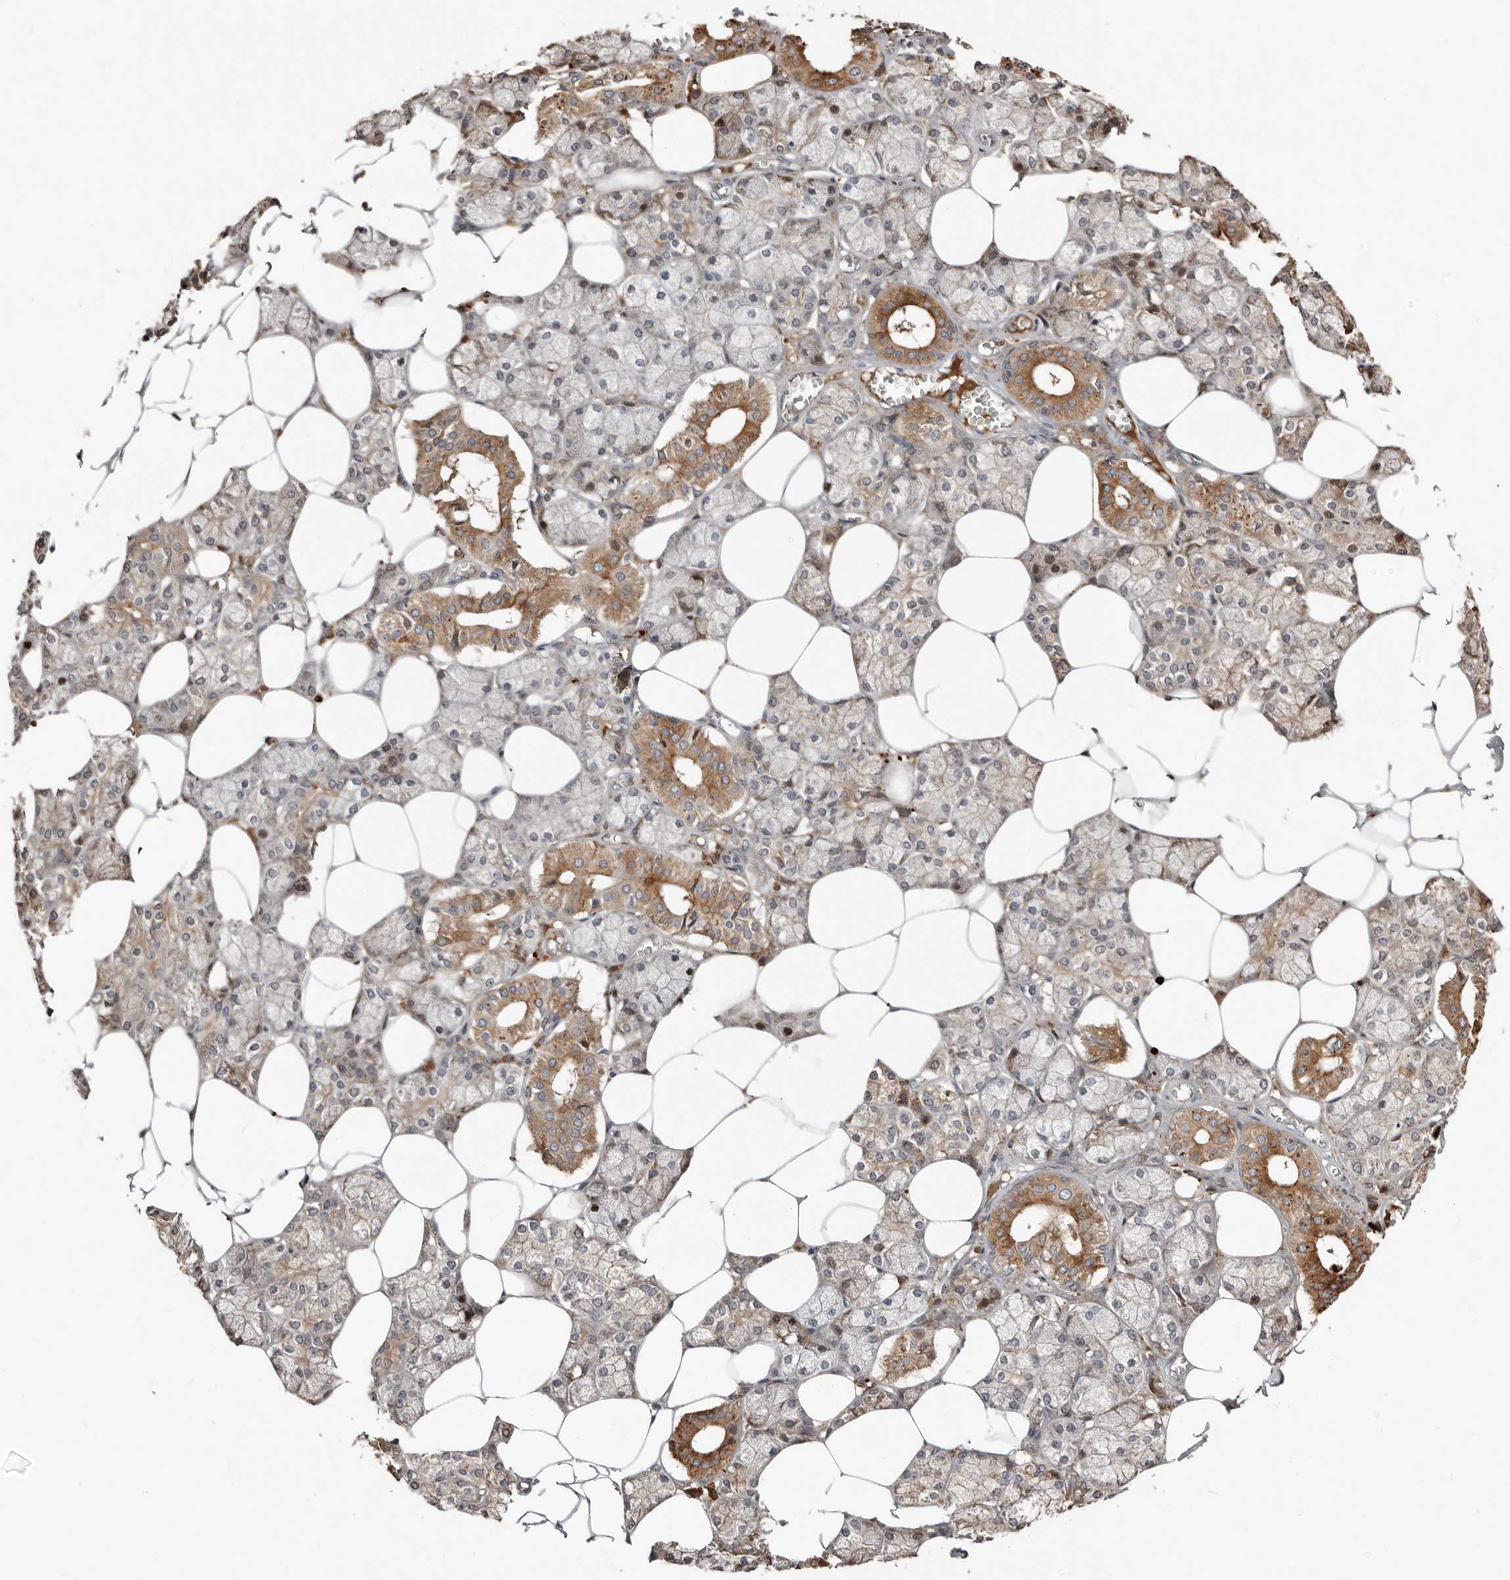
{"staining": {"intensity": "moderate", "quantity": "<25%", "location": "cytoplasmic/membranous"}, "tissue": "salivary gland", "cell_type": "Glandular cells", "image_type": "normal", "snomed": [{"axis": "morphology", "description": "Normal tissue, NOS"}, {"axis": "topography", "description": "Salivary gland"}], "caption": "This is a photomicrograph of immunohistochemistry staining of unremarkable salivary gland, which shows moderate positivity in the cytoplasmic/membranous of glandular cells.", "gene": "SMYD4", "patient": {"sex": "male", "age": 62}}